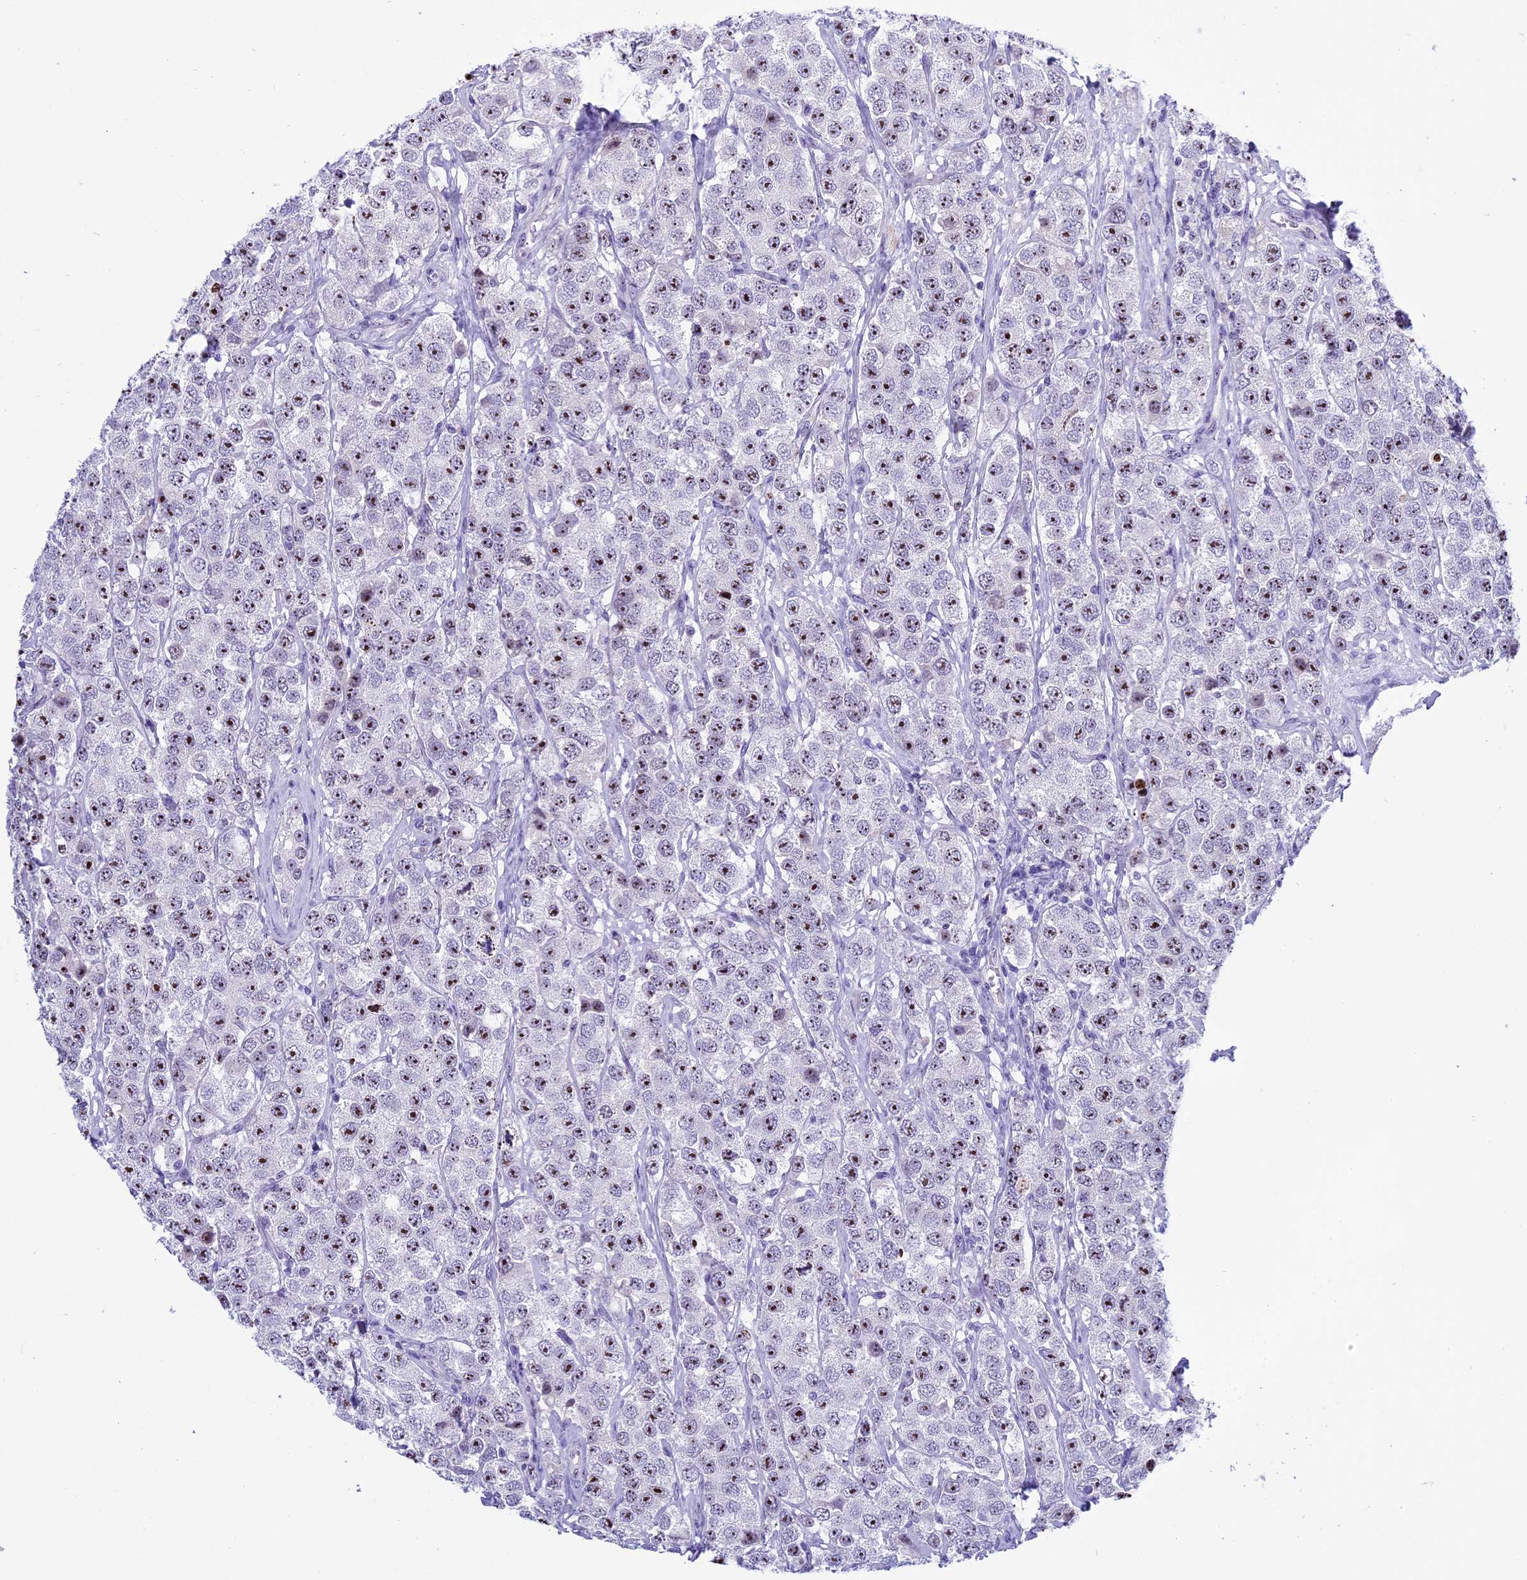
{"staining": {"intensity": "moderate", "quantity": ">75%", "location": "nuclear"}, "tissue": "testis cancer", "cell_type": "Tumor cells", "image_type": "cancer", "snomed": [{"axis": "morphology", "description": "Seminoma, NOS"}, {"axis": "topography", "description": "Testis"}], "caption": "Human testis cancer (seminoma) stained with a protein marker displays moderate staining in tumor cells.", "gene": "TBL3", "patient": {"sex": "male", "age": 28}}